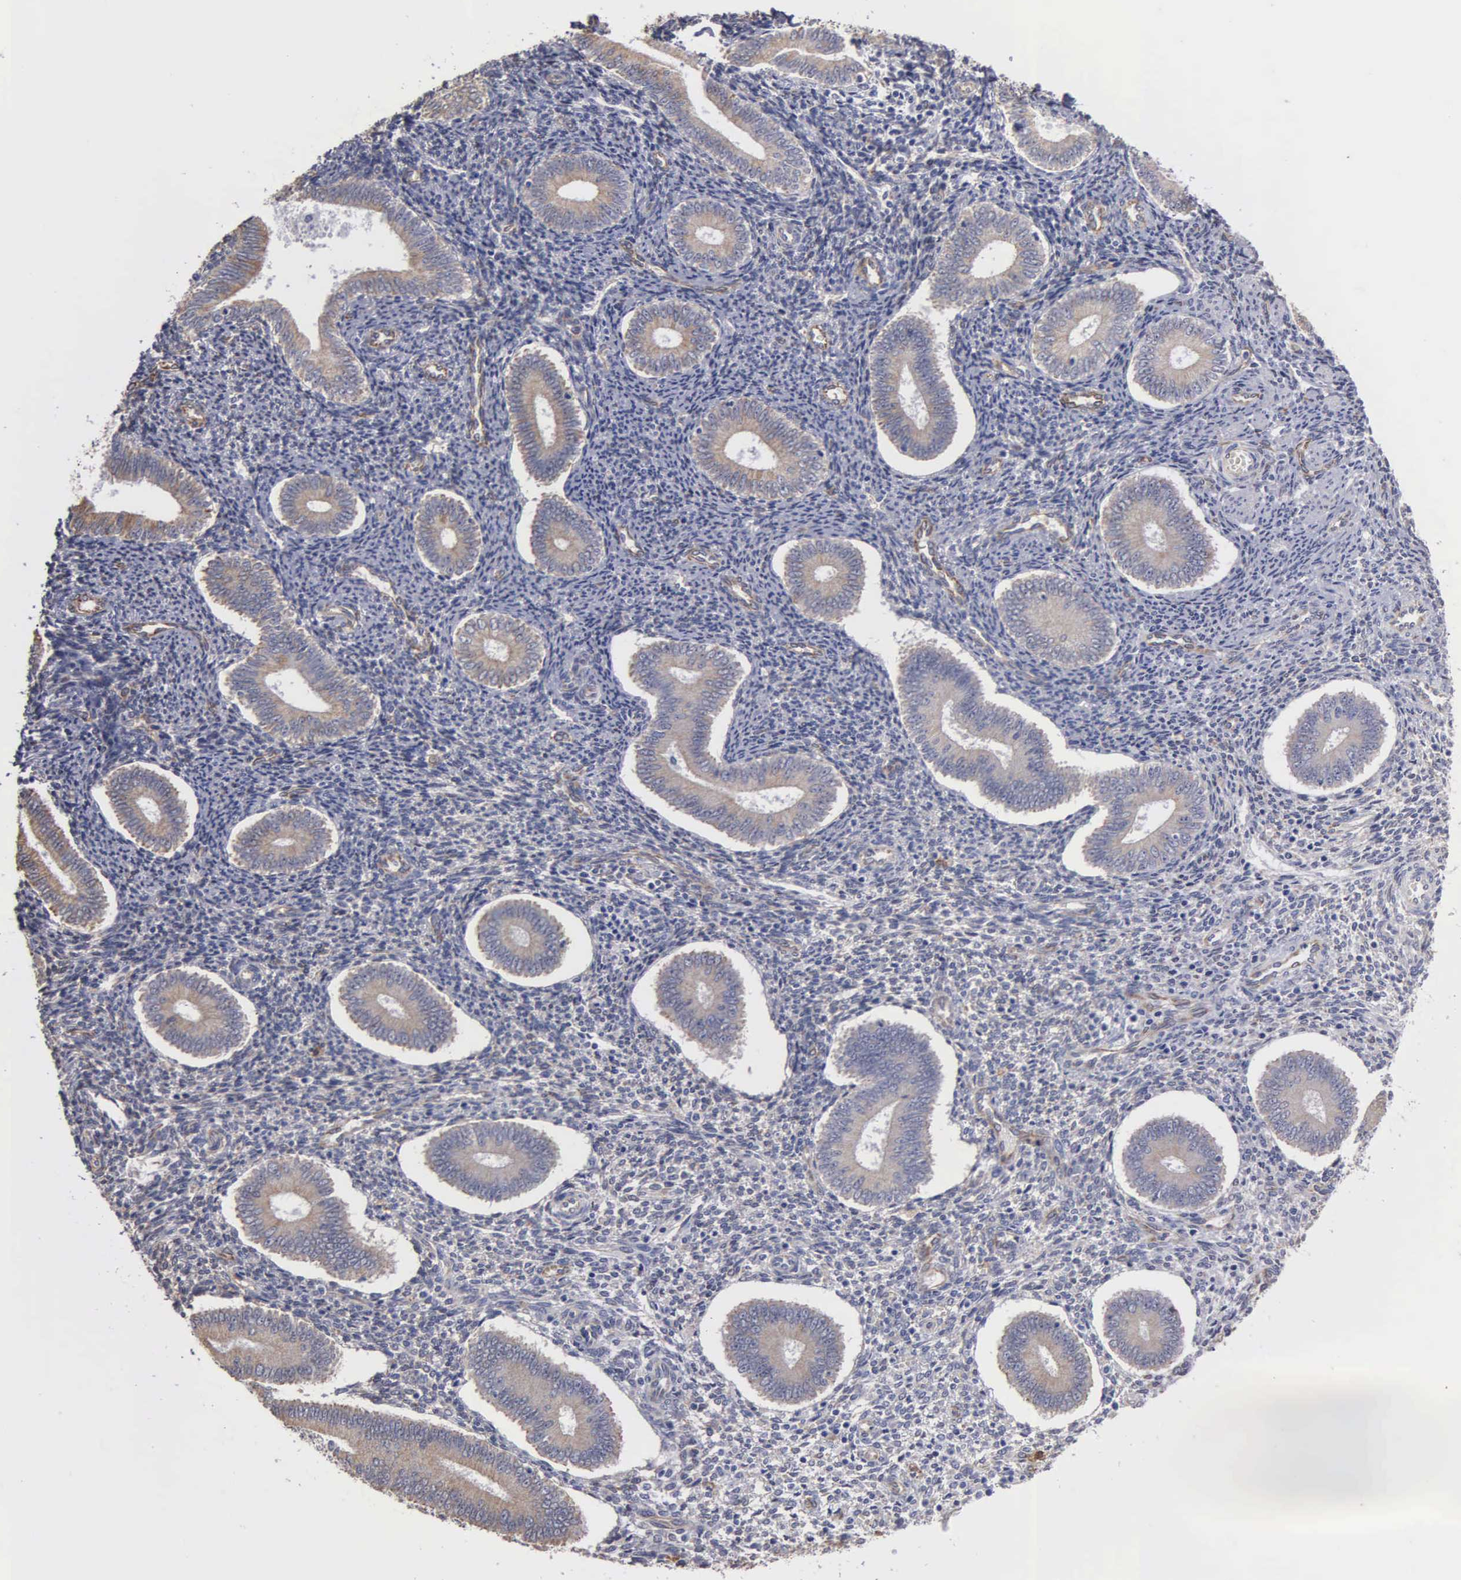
{"staining": {"intensity": "negative", "quantity": "none", "location": "none"}, "tissue": "endometrium", "cell_type": "Cells in endometrial stroma", "image_type": "normal", "snomed": [{"axis": "morphology", "description": "Normal tissue, NOS"}, {"axis": "topography", "description": "Endometrium"}], "caption": "Protein analysis of normal endometrium demonstrates no significant expression in cells in endometrial stroma.", "gene": "LIN52", "patient": {"sex": "female", "age": 35}}